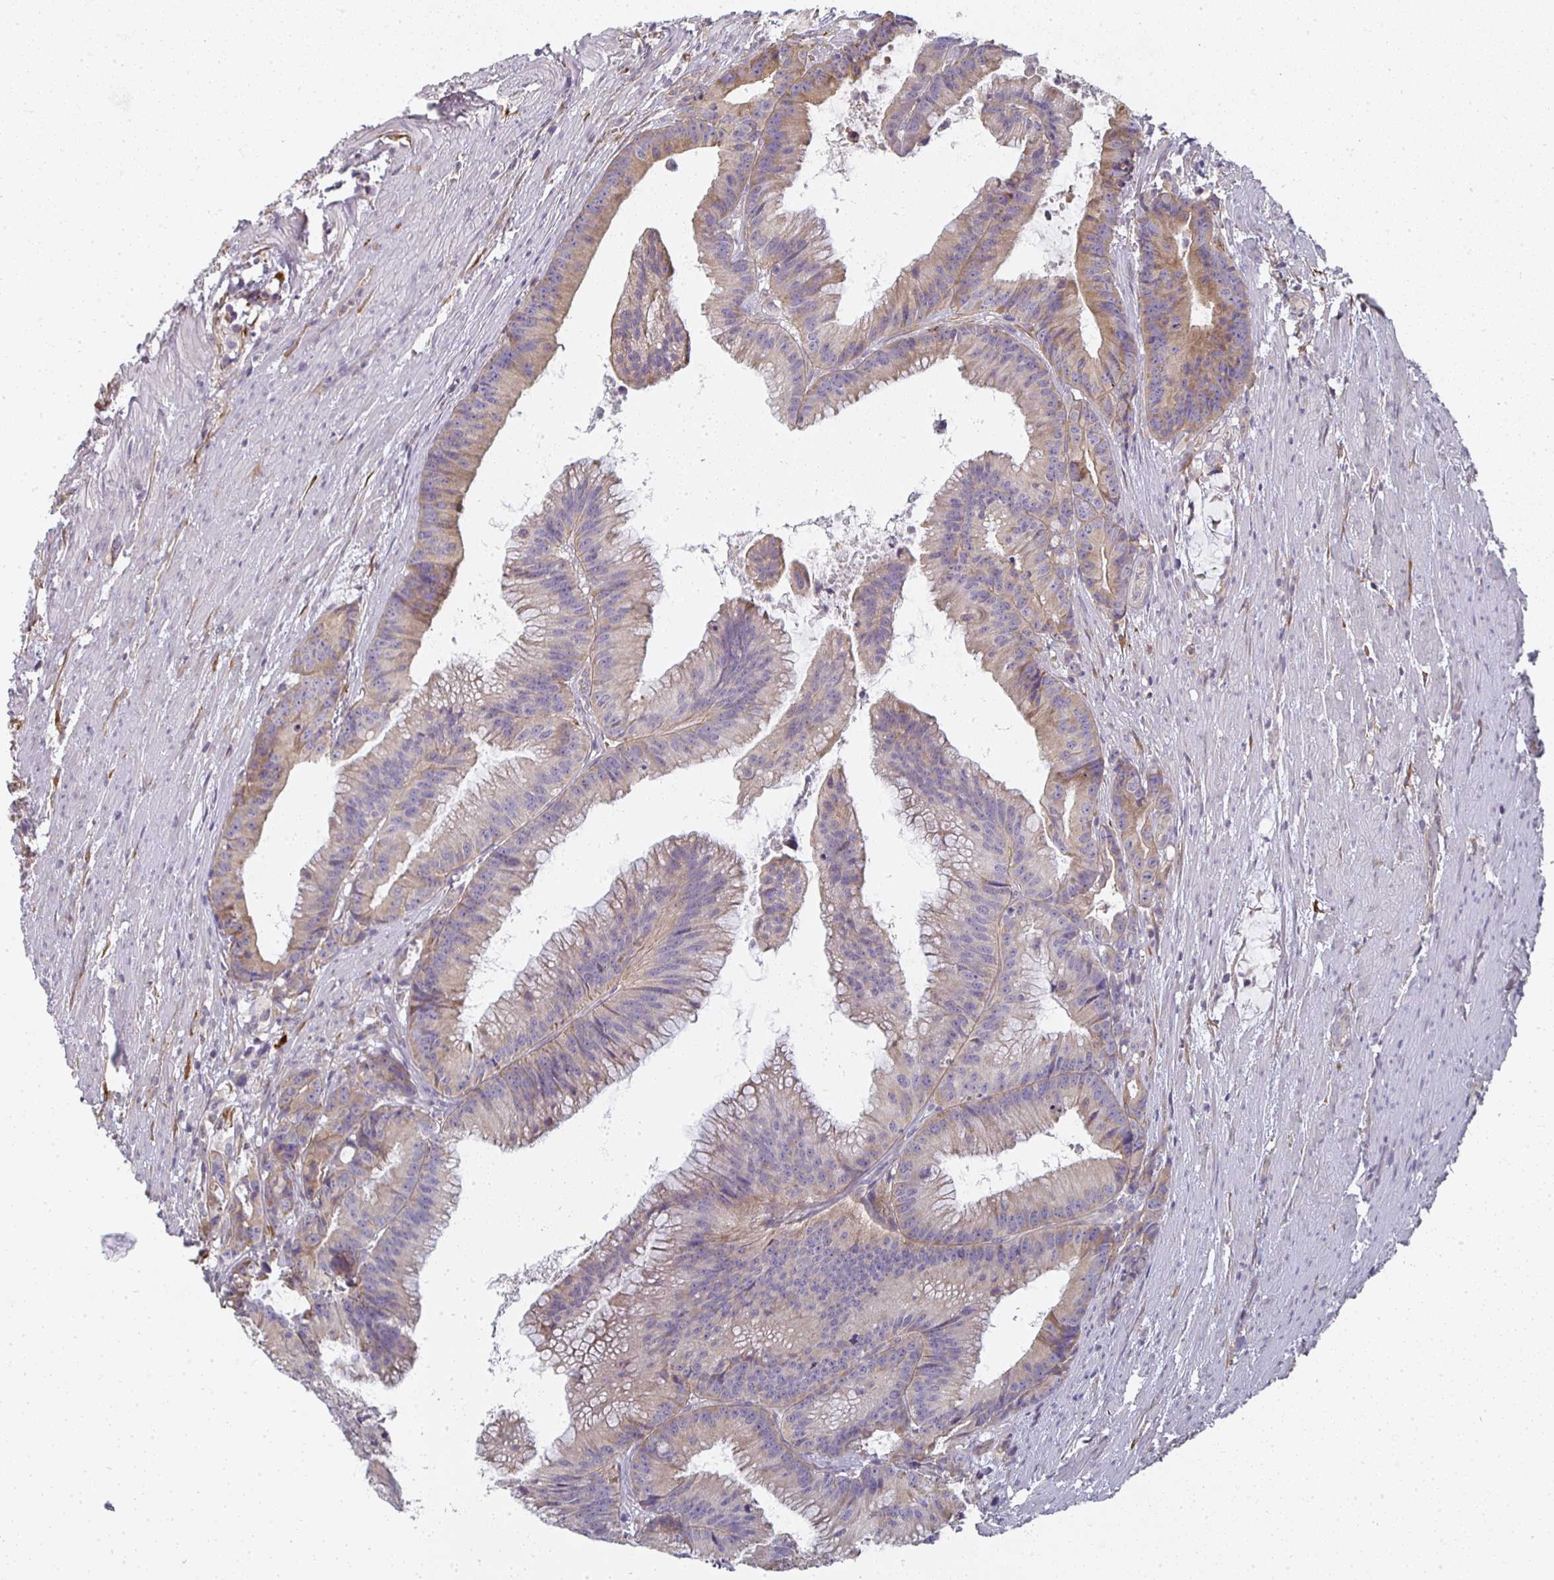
{"staining": {"intensity": "weak", "quantity": "25%-75%", "location": "cytoplasmic/membranous"}, "tissue": "colorectal cancer", "cell_type": "Tumor cells", "image_type": "cancer", "snomed": [{"axis": "morphology", "description": "Adenocarcinoma, NOS"}, {"axis": "topography", "description": "Colon"}], "caption": "Weak cytoplasmic/membranous staining for a protein is present in about 25%-75% of tumor cells of colorectal adenocarcinoma using IHC.", "gene": "CTHRC1", "patient": {"sex": "female", "age": 78}}